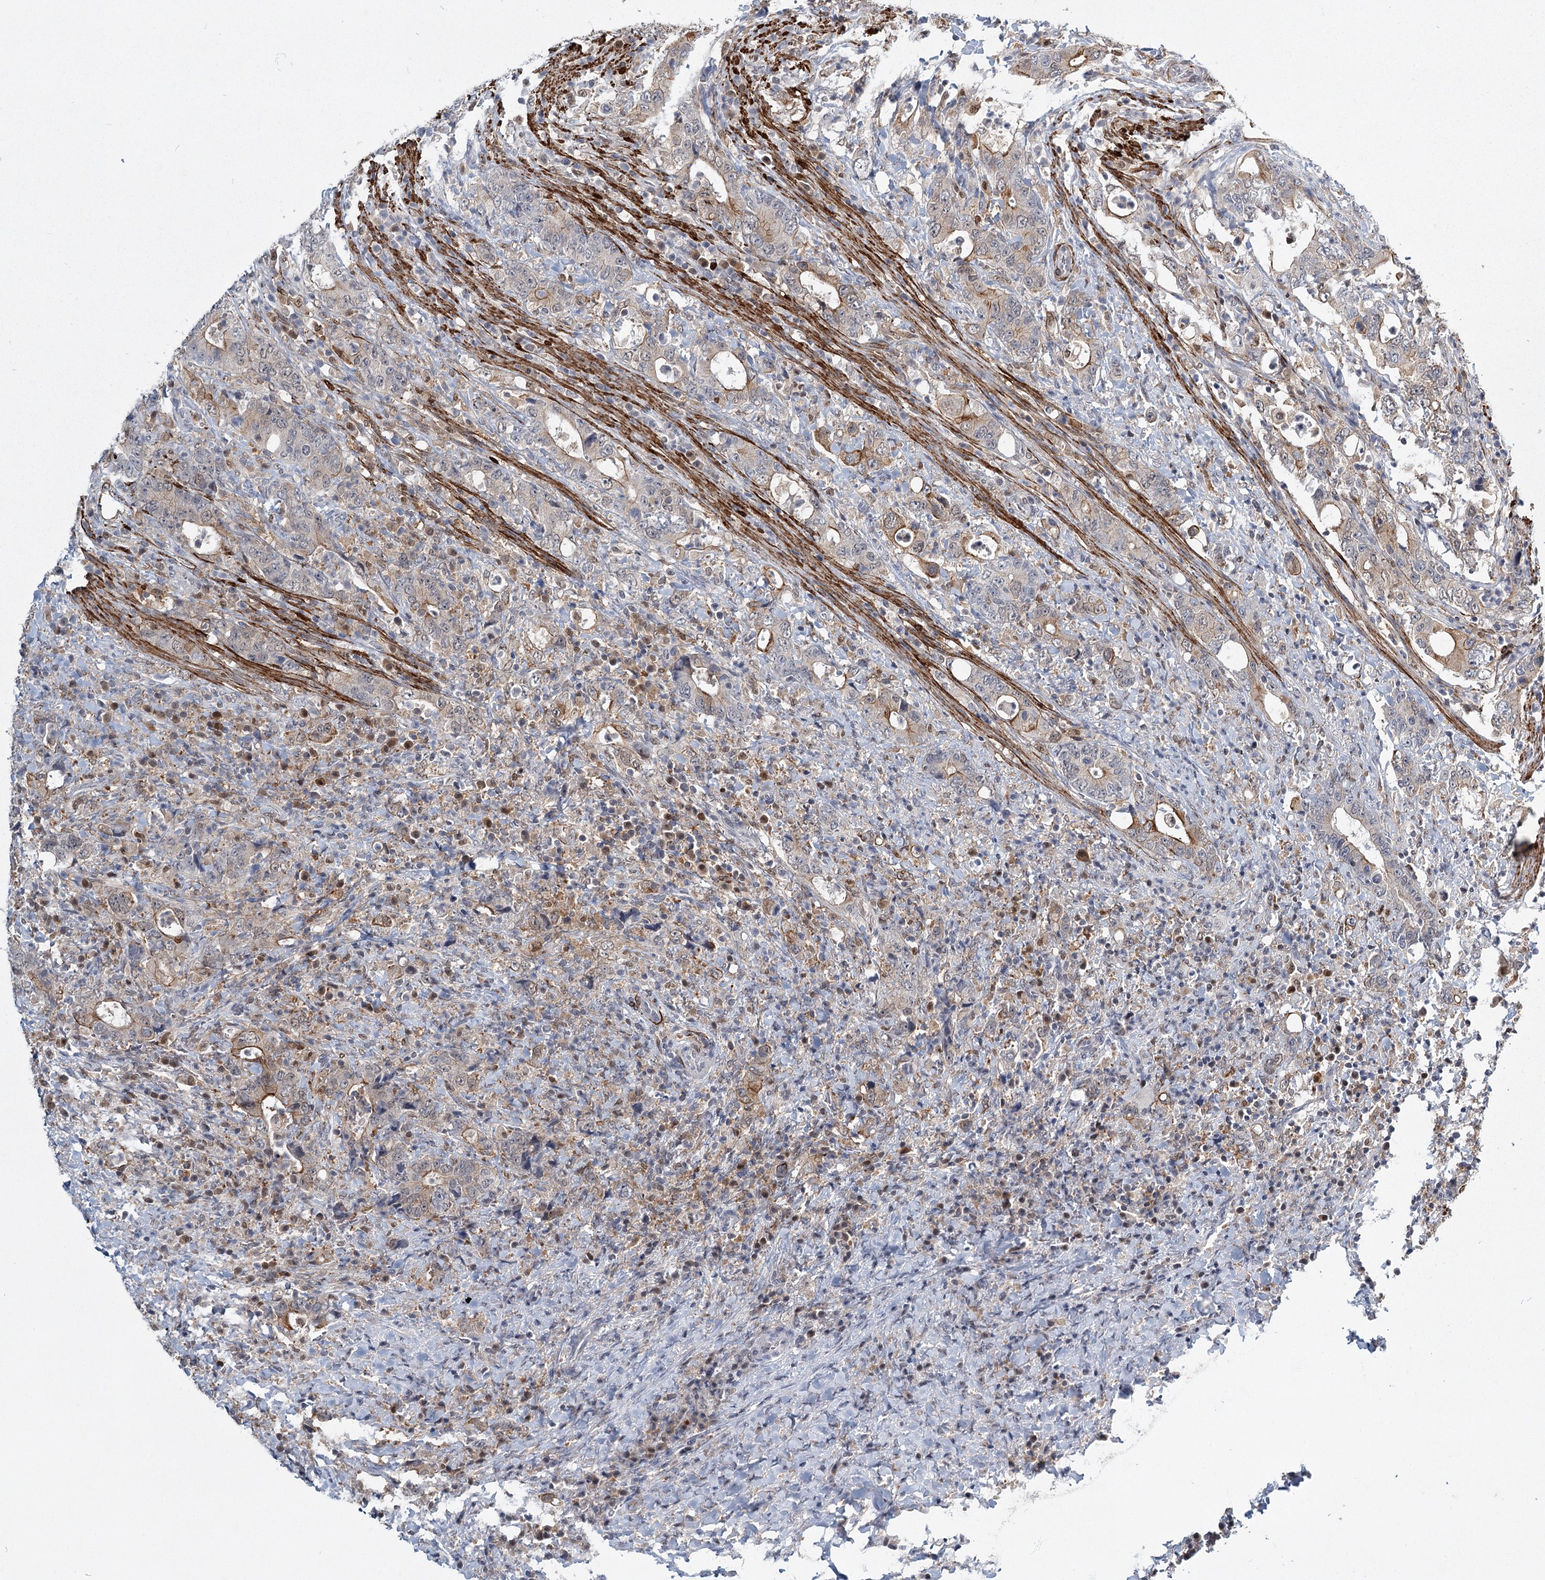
{"staining": {"intensity": "weak", "quantity": "25%-75%", "location": "cytoplasmic/membranous"}, "tissue": "colorectal cancer", "cell_type": "Tumor cells", "image_type": "cancer", "snomed": [{"axis": "morphology", "description": "Adenocarcinoma, NOS"}, {"axis": "topography", "description": "Colon"}], "caption": "Immunohistochemistry (DAB) staining of human adenocarcinoma (colorectal) shows weak cytoplasmic/membranous protein staining in approximately 25%-75% of tumor cells.", "gene": "TMEM70", "patient": {"sex": "female", "age": 75}}